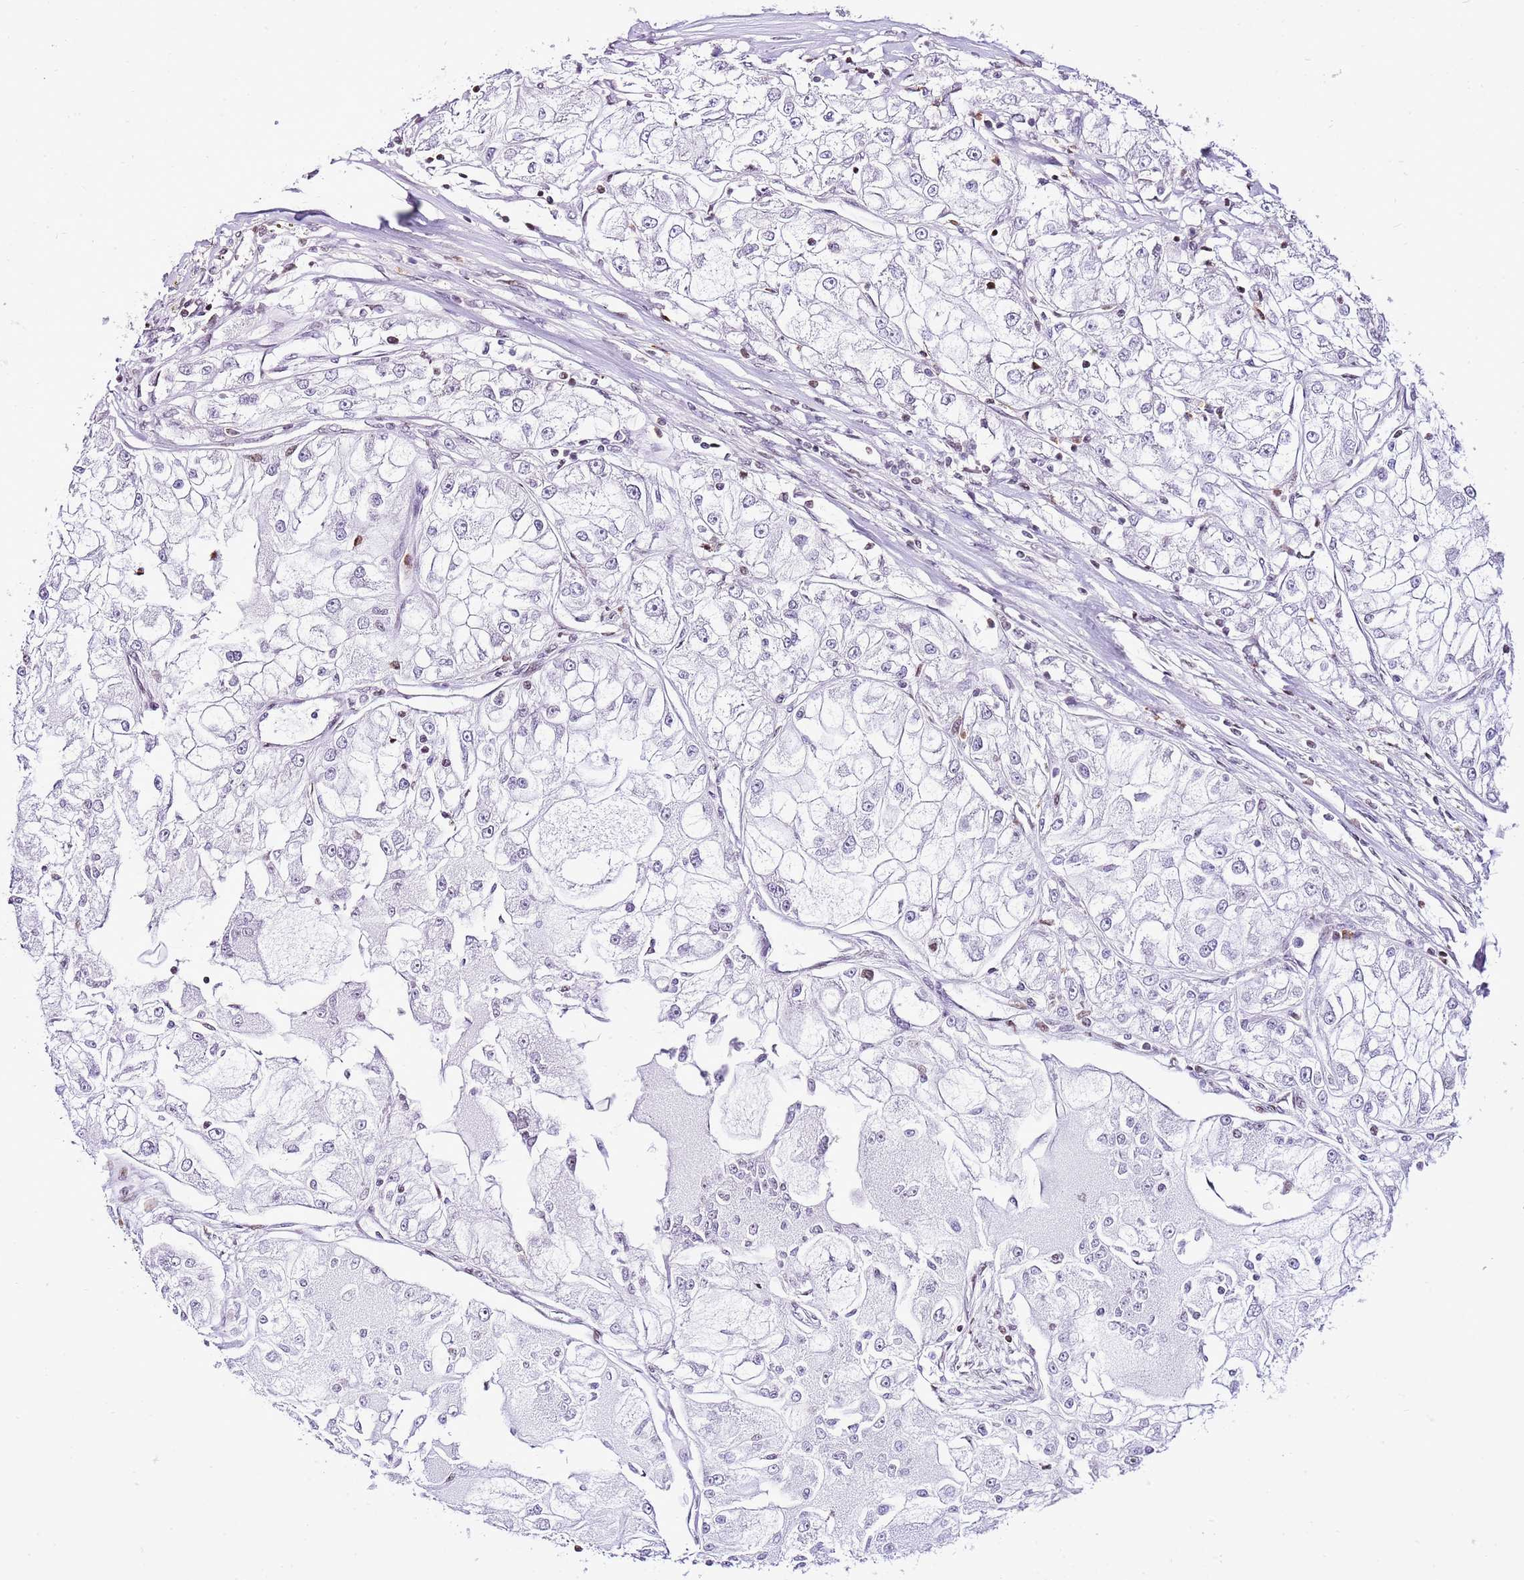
{"staining": {"intensity": "negative", "quantity": "none", "location": "none"}, "tissue": "renal cancer", "cell_type": "Tumor cells", "image_type": "cancer", "snomed": [{"axis": "morphology", "description": "Adenocarcinoma, NOS"}, {"axis": "topography", "description": "Kidney"}], "caption": "Immunohistochemical staining of renal cancer displays no significant positivity in tumor cells. (DAB IHC visualized using brightfield microscopy, high magnification).", "gene": "PRR15", "patient": {"sex": "female", "age": 72}}